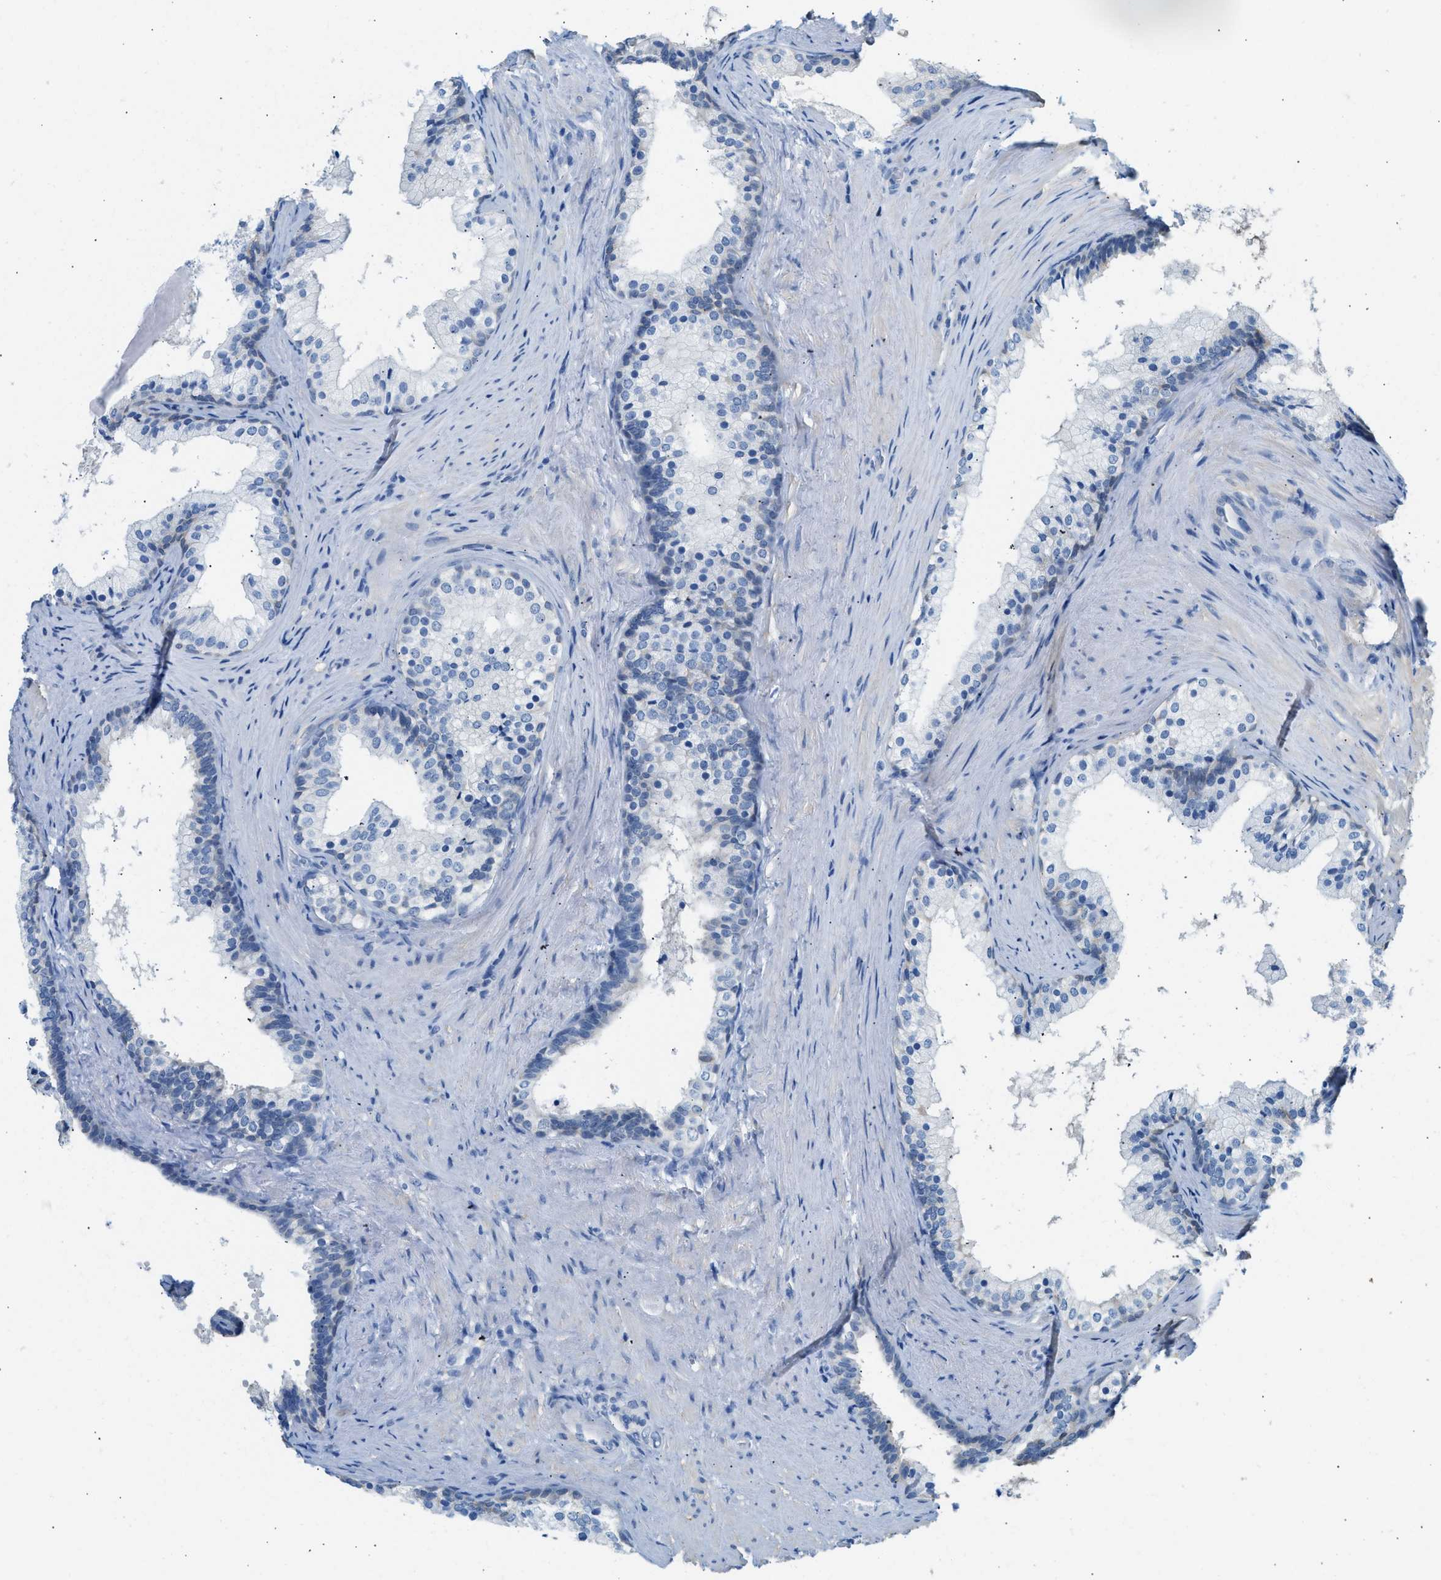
{"staining": {"intensity": "negative", "quantity": "none", "location": "none"}, "tissue": "prostate cancer", "cell_type": "Tumor cells", "image_type": "cancer", "snomed": [{"axis": "morphology", "description": "Adenocarcinoma, Low grade"}, {"axis": "topography", "description": "Prostate"}], "caption": "Tumor cells show no significant positivity in prostate adenocarcinoma (low-grade).", "gene": "SPAM1", "patient": {"sex": "male", "age": 69}}